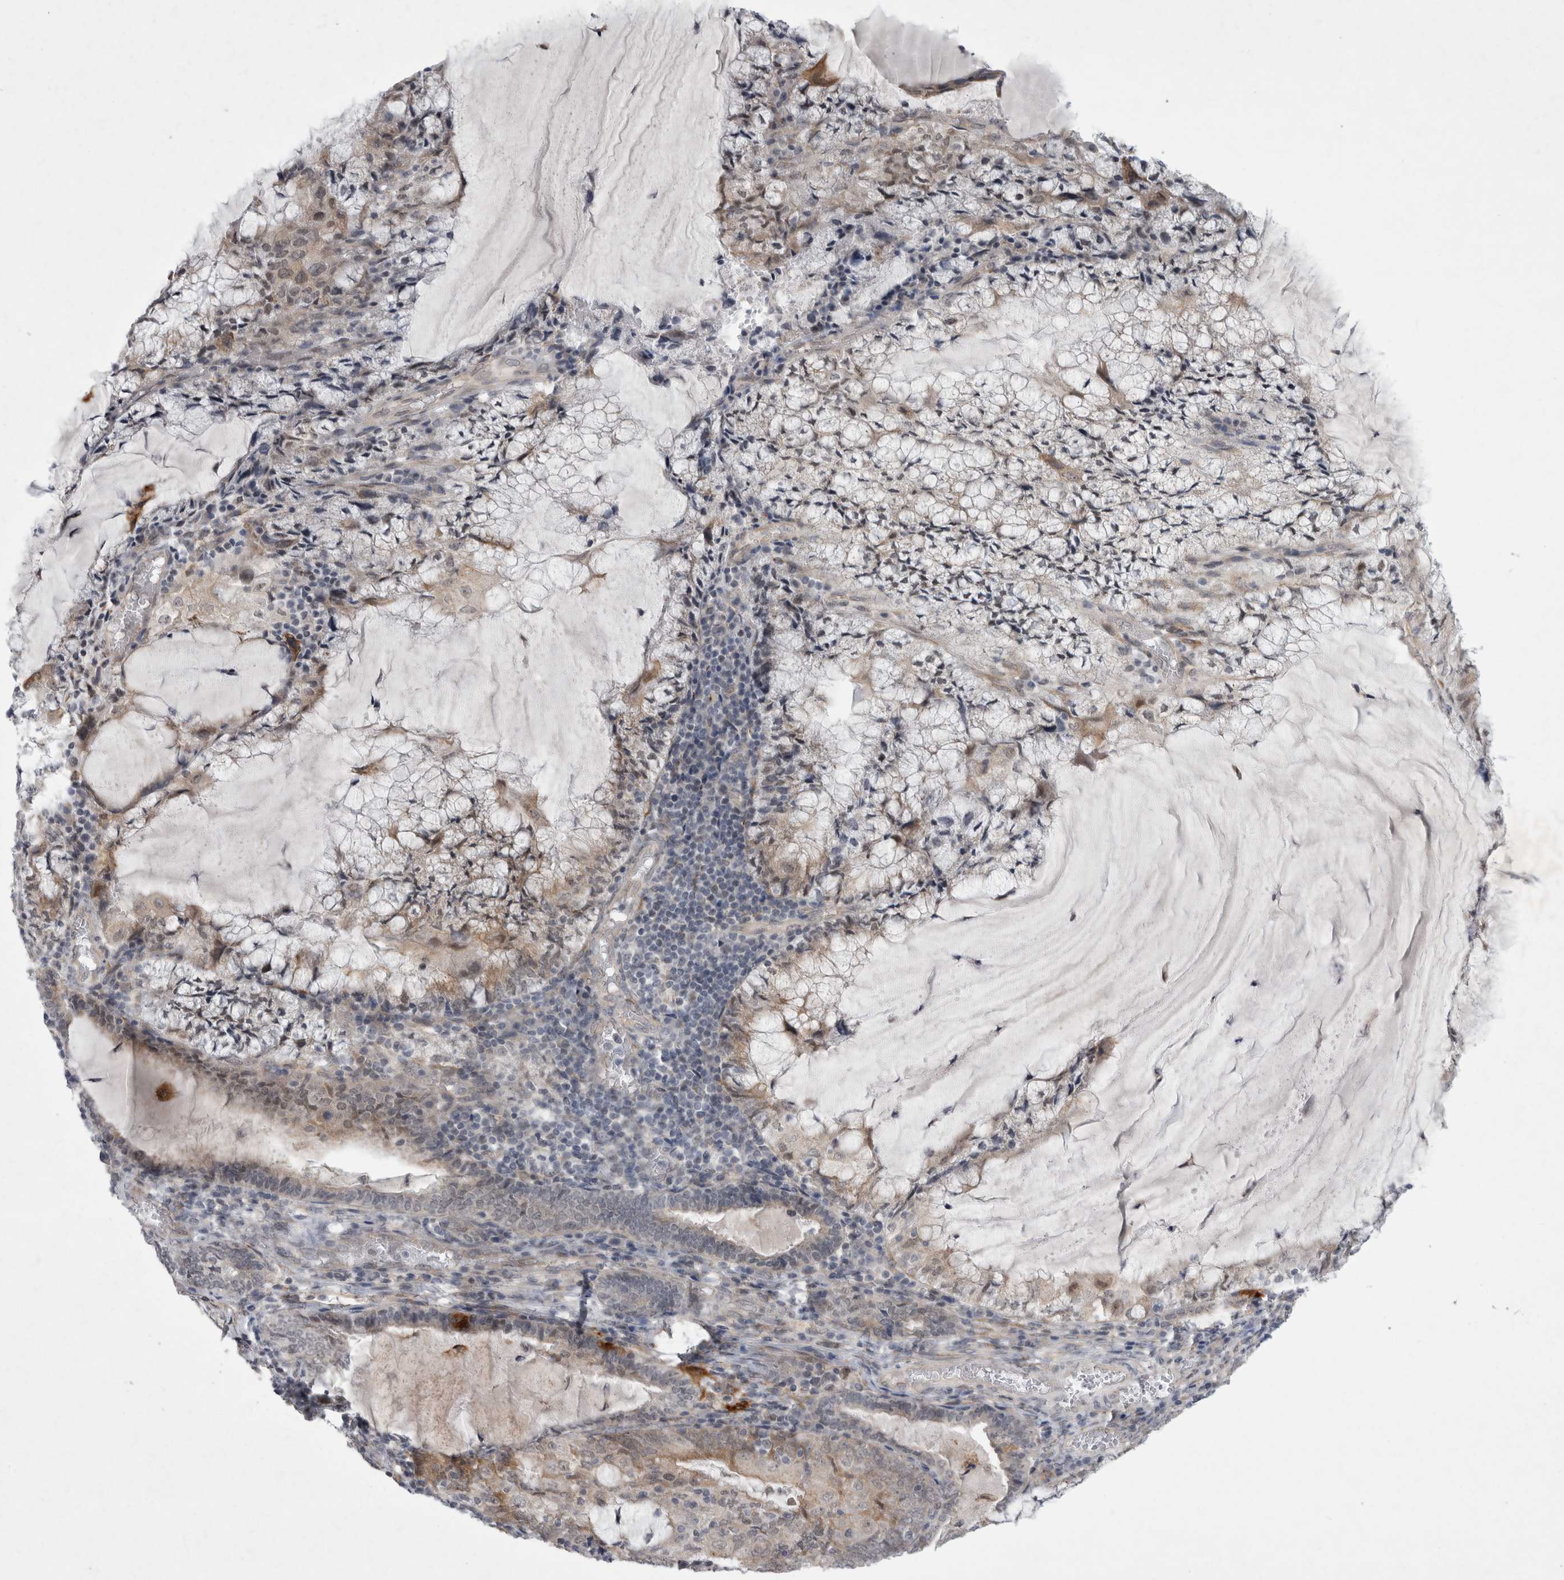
{"staining": {"intensity": "weak", "quantity": "25%-75%", "location": "cytoplasmic/membranous"}, "tissue": "endometrial cancer", "cell_type": "Tumor cells", "image_type": "cancer", "snomed": [{"axis": "morphology", "description": "Adenocarcinoma, NOS"}, {"axis": "topography", "description": "Endometrium"}], "caption": "Brown immunohistochemical staining in endometrial cancer (adenocarcinoma) reveals weak cytoplasmic/membranous expression in approximately 25%-75% of tumor cells.", "gene": "PARP11", "patient": {"sex": "female", "age": 81}}